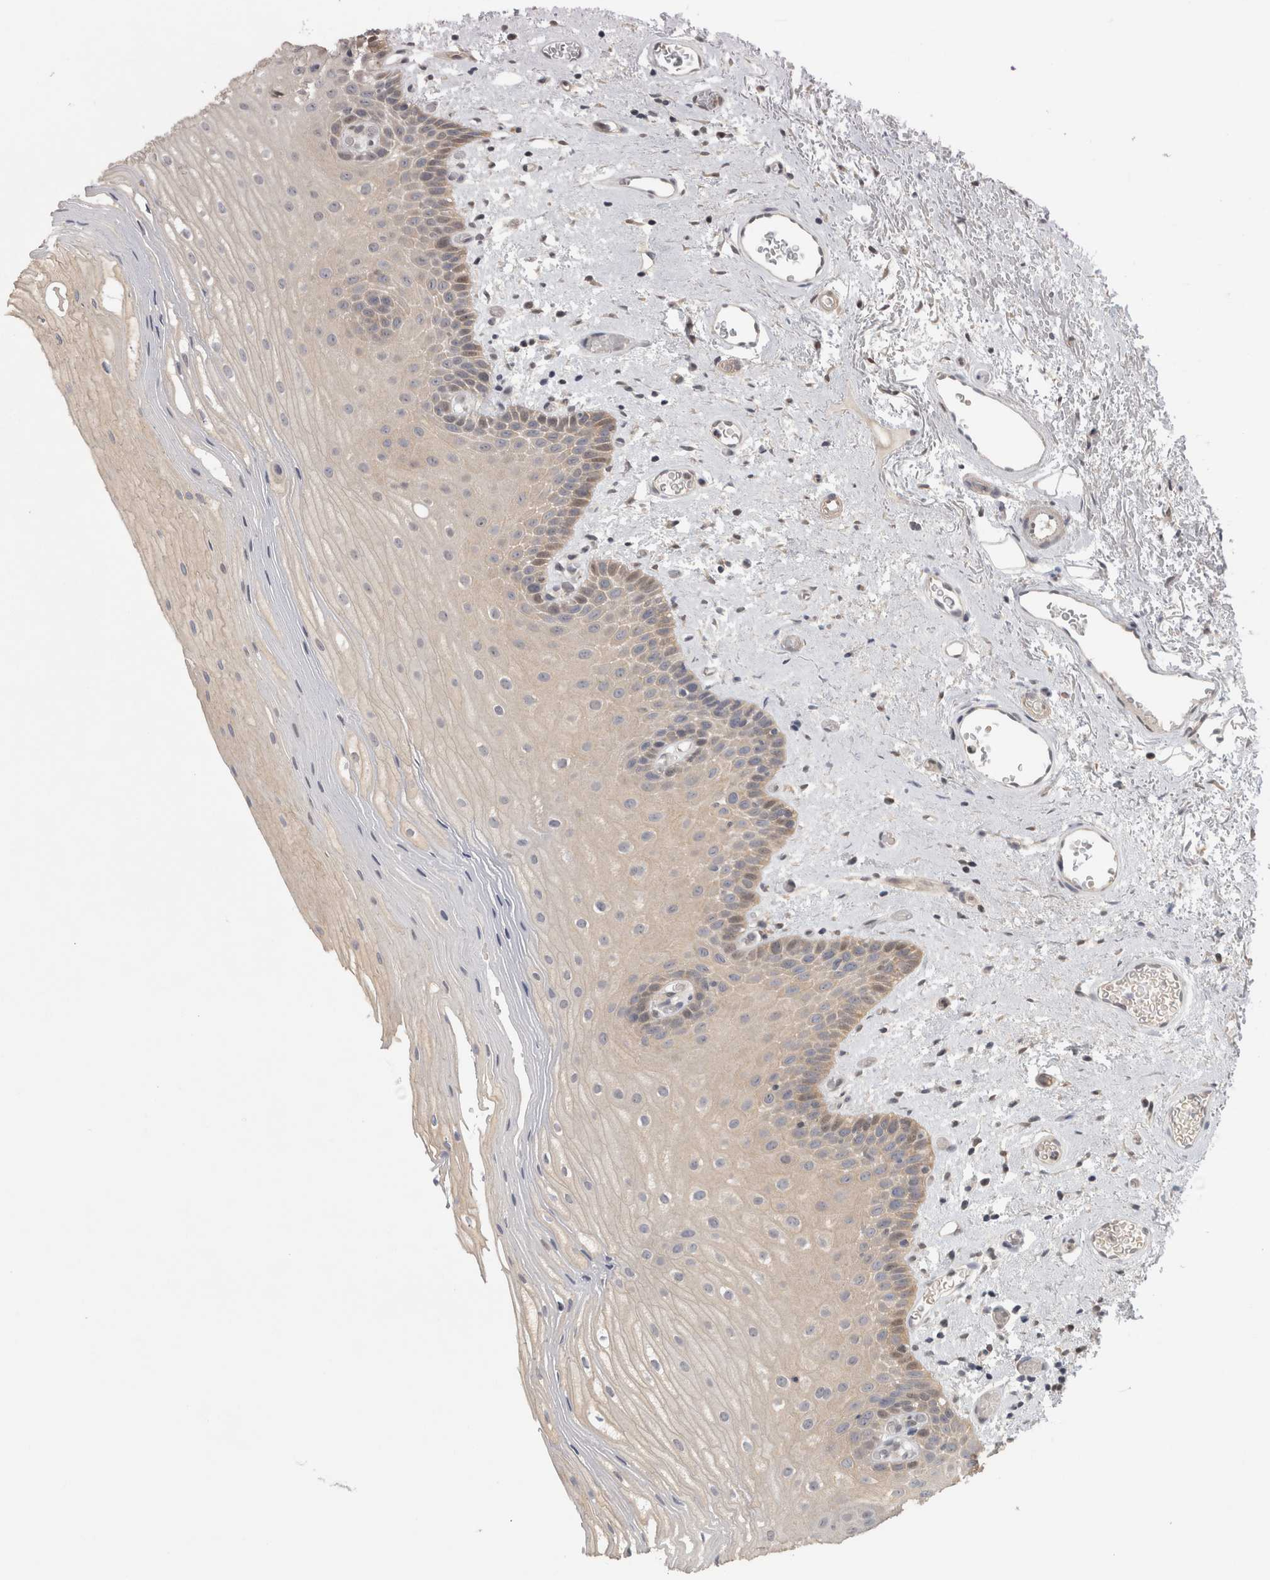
{"staining": {"intensity": "weak", "quantity": "<25%", "location": "cytoplasmic/membranous"}, "tissue": "oral mucosa", "cell_type": "Squamous epithelial cells", "image_type": "normal", "snomed": [{"axis": "morphology", "description": "Normal tissue, NOS"}, {"axis": "topography", "description": "Oral tissue"}], "caption": "Normal oral mucosa was stained to show a protein in brown. There is no significant expression in squamous epithelial cells. (Stains: DAB immunohistochemistry with hematoxylin counter stain, Microscopy: brightfield microscopy at high magnification).", "gene": "PIGP", "patient": {"sex": "male", "age": 52}}